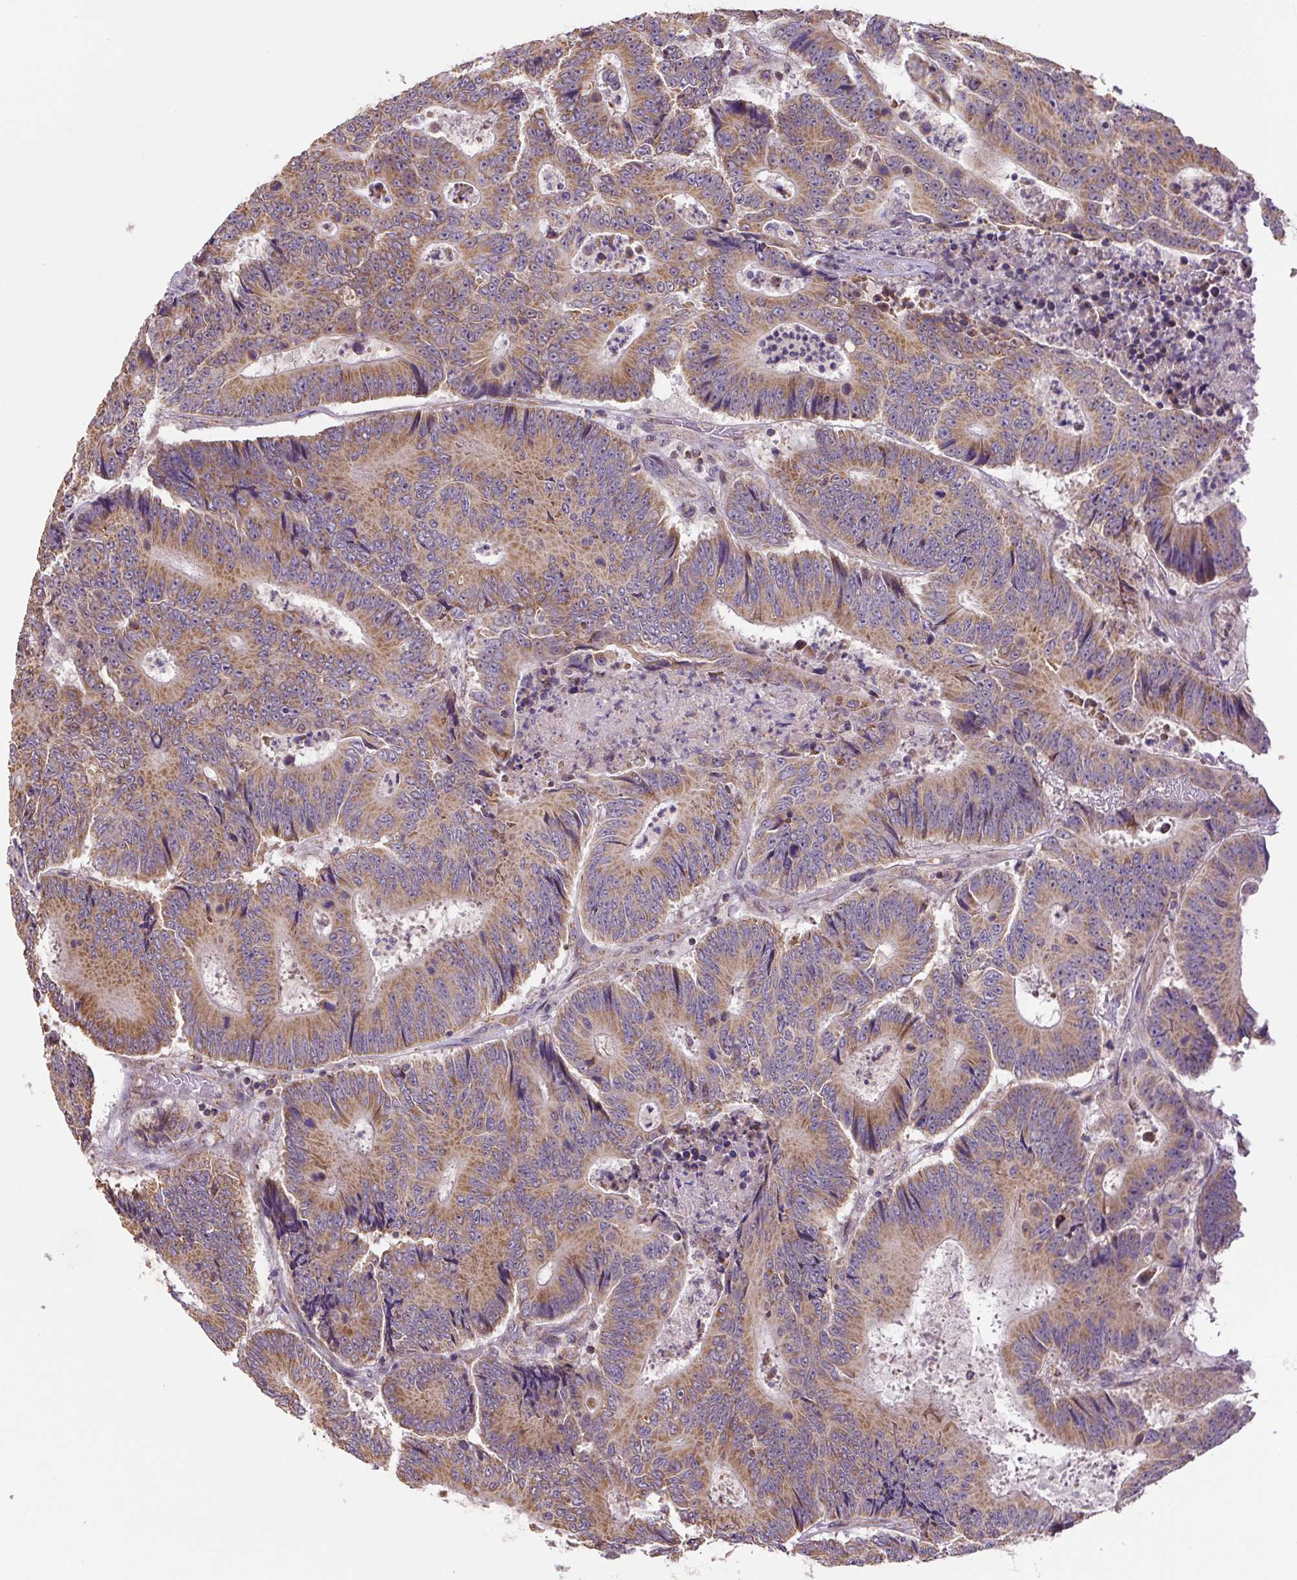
{"staining": {"intensity": "moderate", "quantity": ">75%", "location": "cytoplasmic/membranous"}, "tissue": "colorectal cancer", "cell_type": "Tumor cells", "image_type": "cancer", "snomed": [{"axis": "morphology", "description": "Adenocarcinoma, NOS"}, {"axis": "topography", "description": "Colon"}], "caption": "Immunohistochemical staining of colorectal adenocarcinoma demonstrates moderate cytoplasmic/membranous protein positivity in approximately >75% of tumor cells.", "gene": "MFSD9", "patient": {"sex": "male", "age": 83}}